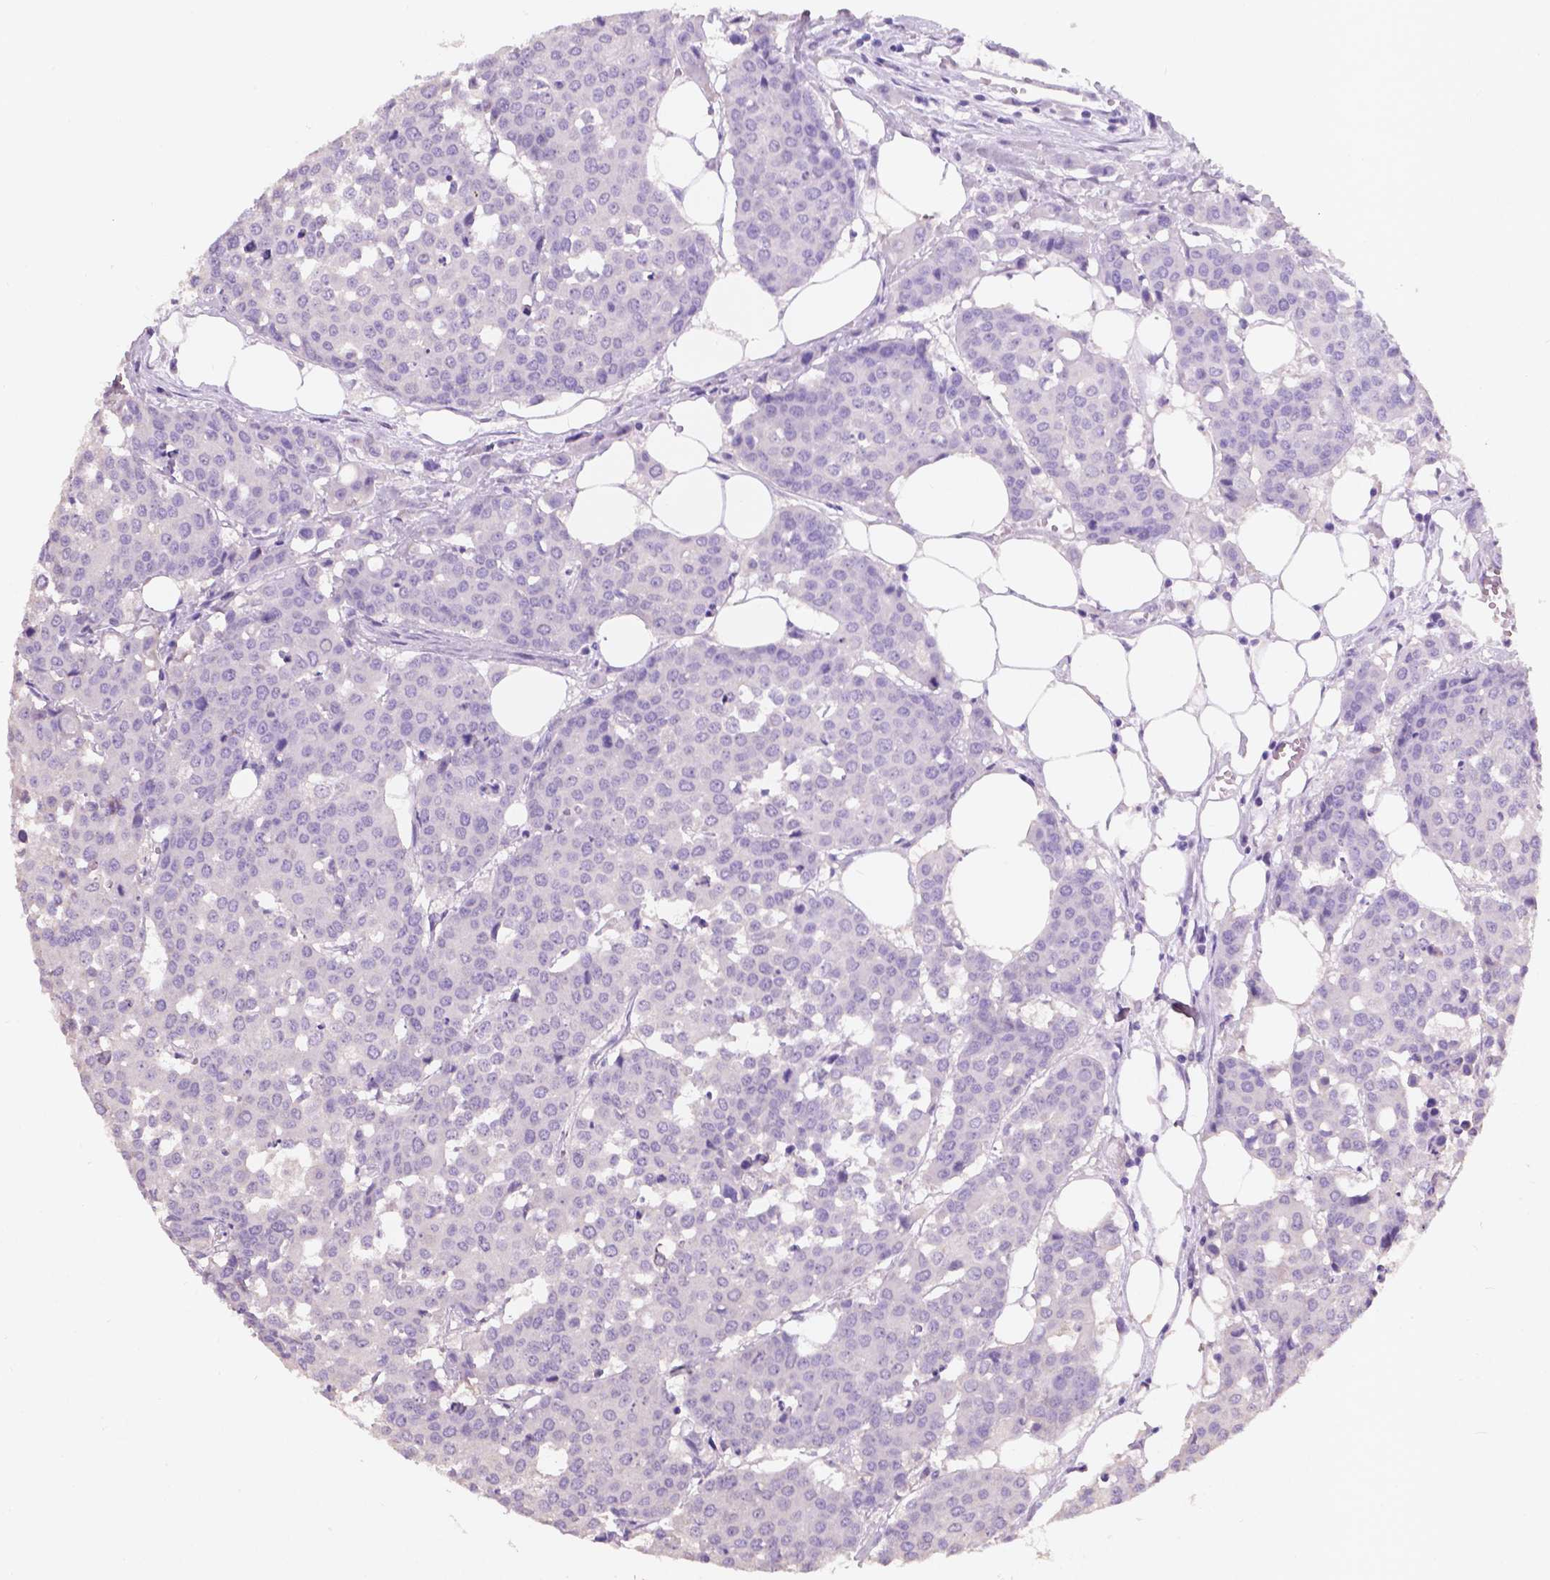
{"staining": {"intensity": "negative", "quantity": "none", "location": "none"}, "tissue": "carcinoid", "cell_type": "Tumor cells", "image_type": "cancer", "snomed": [{"axis": "morphology", "description": "Carcinoid, malignant, NOS"}, {"axis": "topography", "description": "Colon"}], "caption": "This is an IHC photomicrograph of human carcinoid. There is no staining in tumor cells.", "gene": "SBSN", "patient": {"sex": "male", "age": 81}}